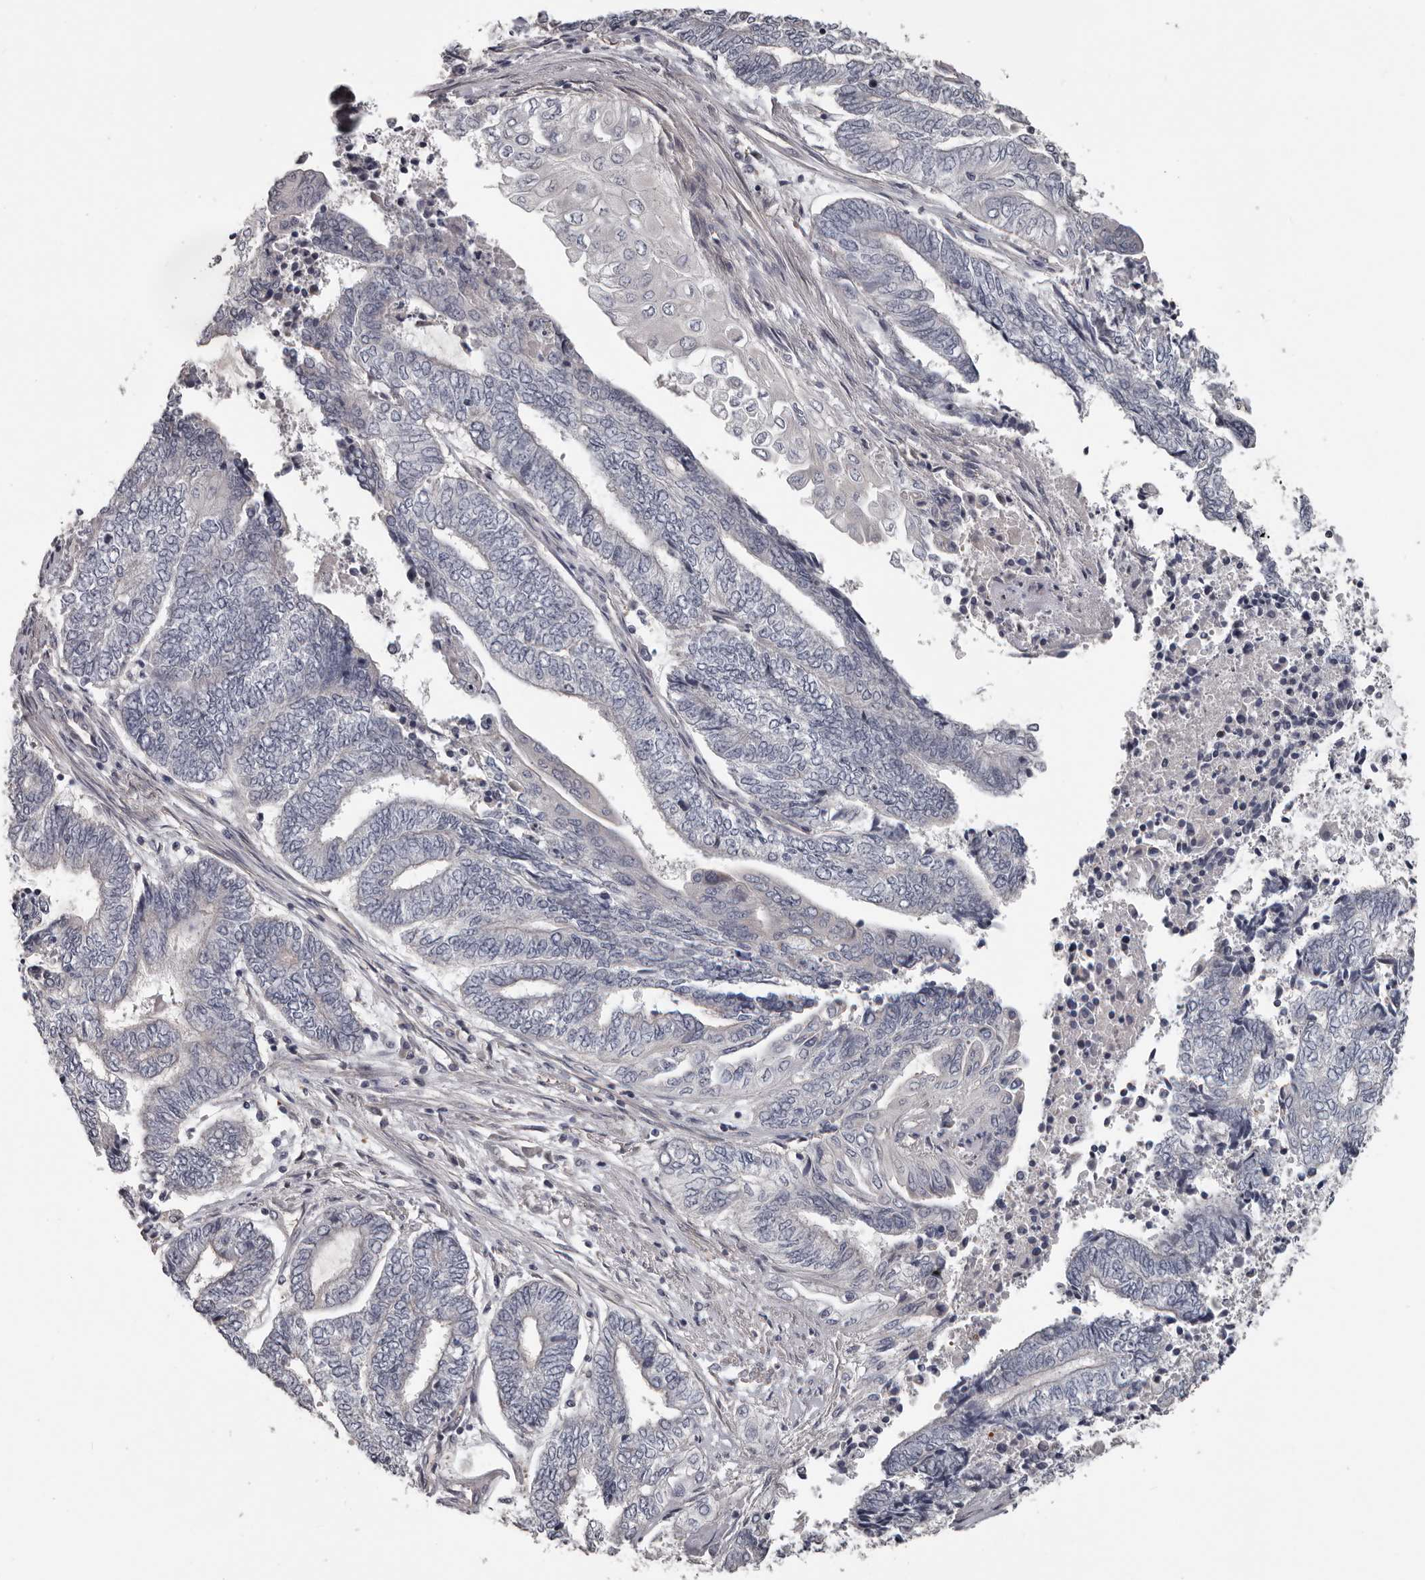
{"staining": {"intensity": "negative", "quantity": "none", "location": "none"}, "tissue": "endometrial cancer", "cell_type": "Tumor cells", "image_type": "cancer", "snomed": [{"axis": "morphology", "description": "Adenocarcinoma, NOS"}, {"axis": "topography", "description": "Uterus"}, {"axis": "topography", "description": "Endometrium"}], "caption": "Protein analysis of endometrial adenocarcinoma demonstrates no significant positivity in tumor cells. (Stains: DAB IHC with hematoxylin counter stain, Microscopy: brightfield microscopy at high magnification).", "gene": "RNF217", "patient": {"sex": "female", "age": 70}}